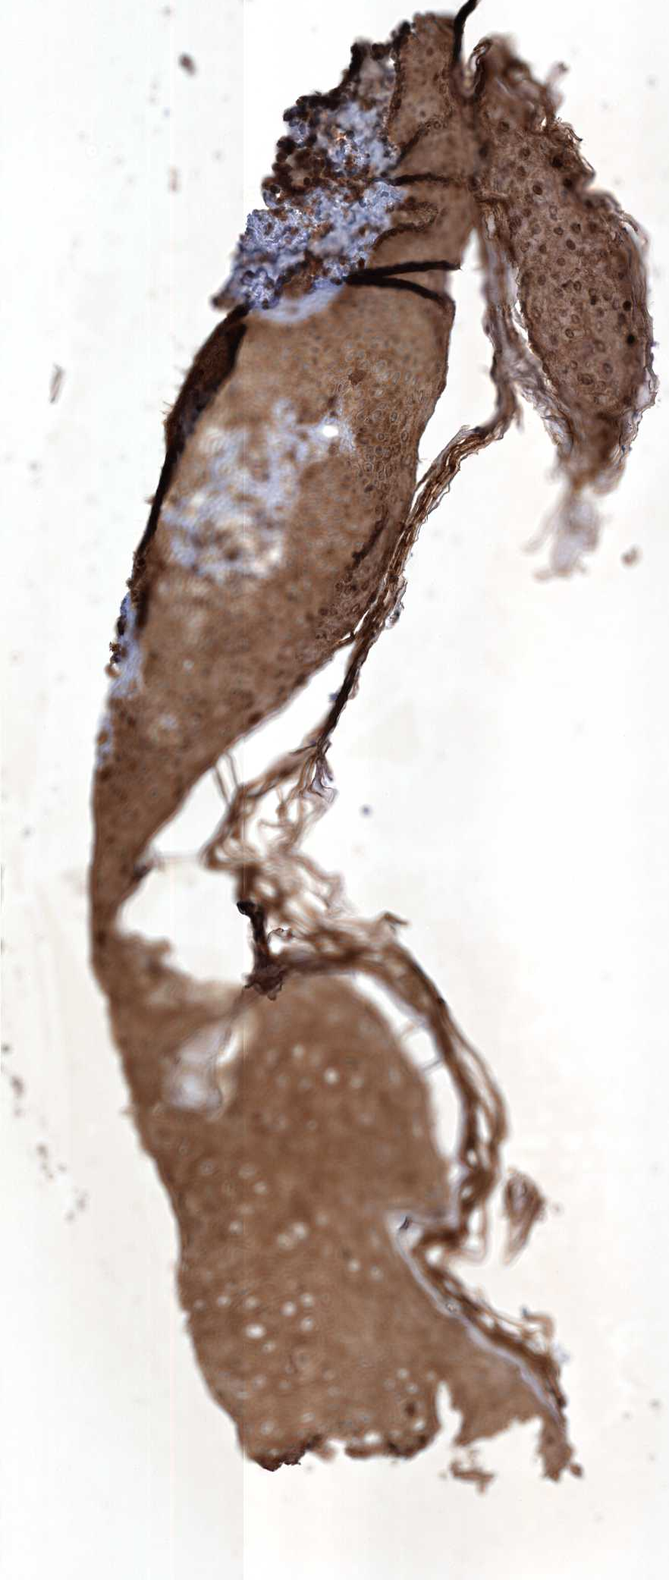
{"staining": {"intensity": "moderate", "quantity": ">75%", "location": "cytoplasmic/membranous,nuclear"}, "tissue": "skin", "cell_type": "Fibroblasts", "image_type": "normal", "snomed": [{"axis": "morphology", "description": "Normal tissue, NOS"}, {"axis": "topography", "description": "Skin"}], "caption": "Immunohistochemical staining of benign skin demonstrates >75% levels of moderate cytoplasmic/membranous,nuclear protein expression in about >75% of fibroblasts. (brown staining indicates protein expression, while blue staining denotes nuclei).", "gene": "RRAS", "patient": {"sex": "male", "age": 52}}